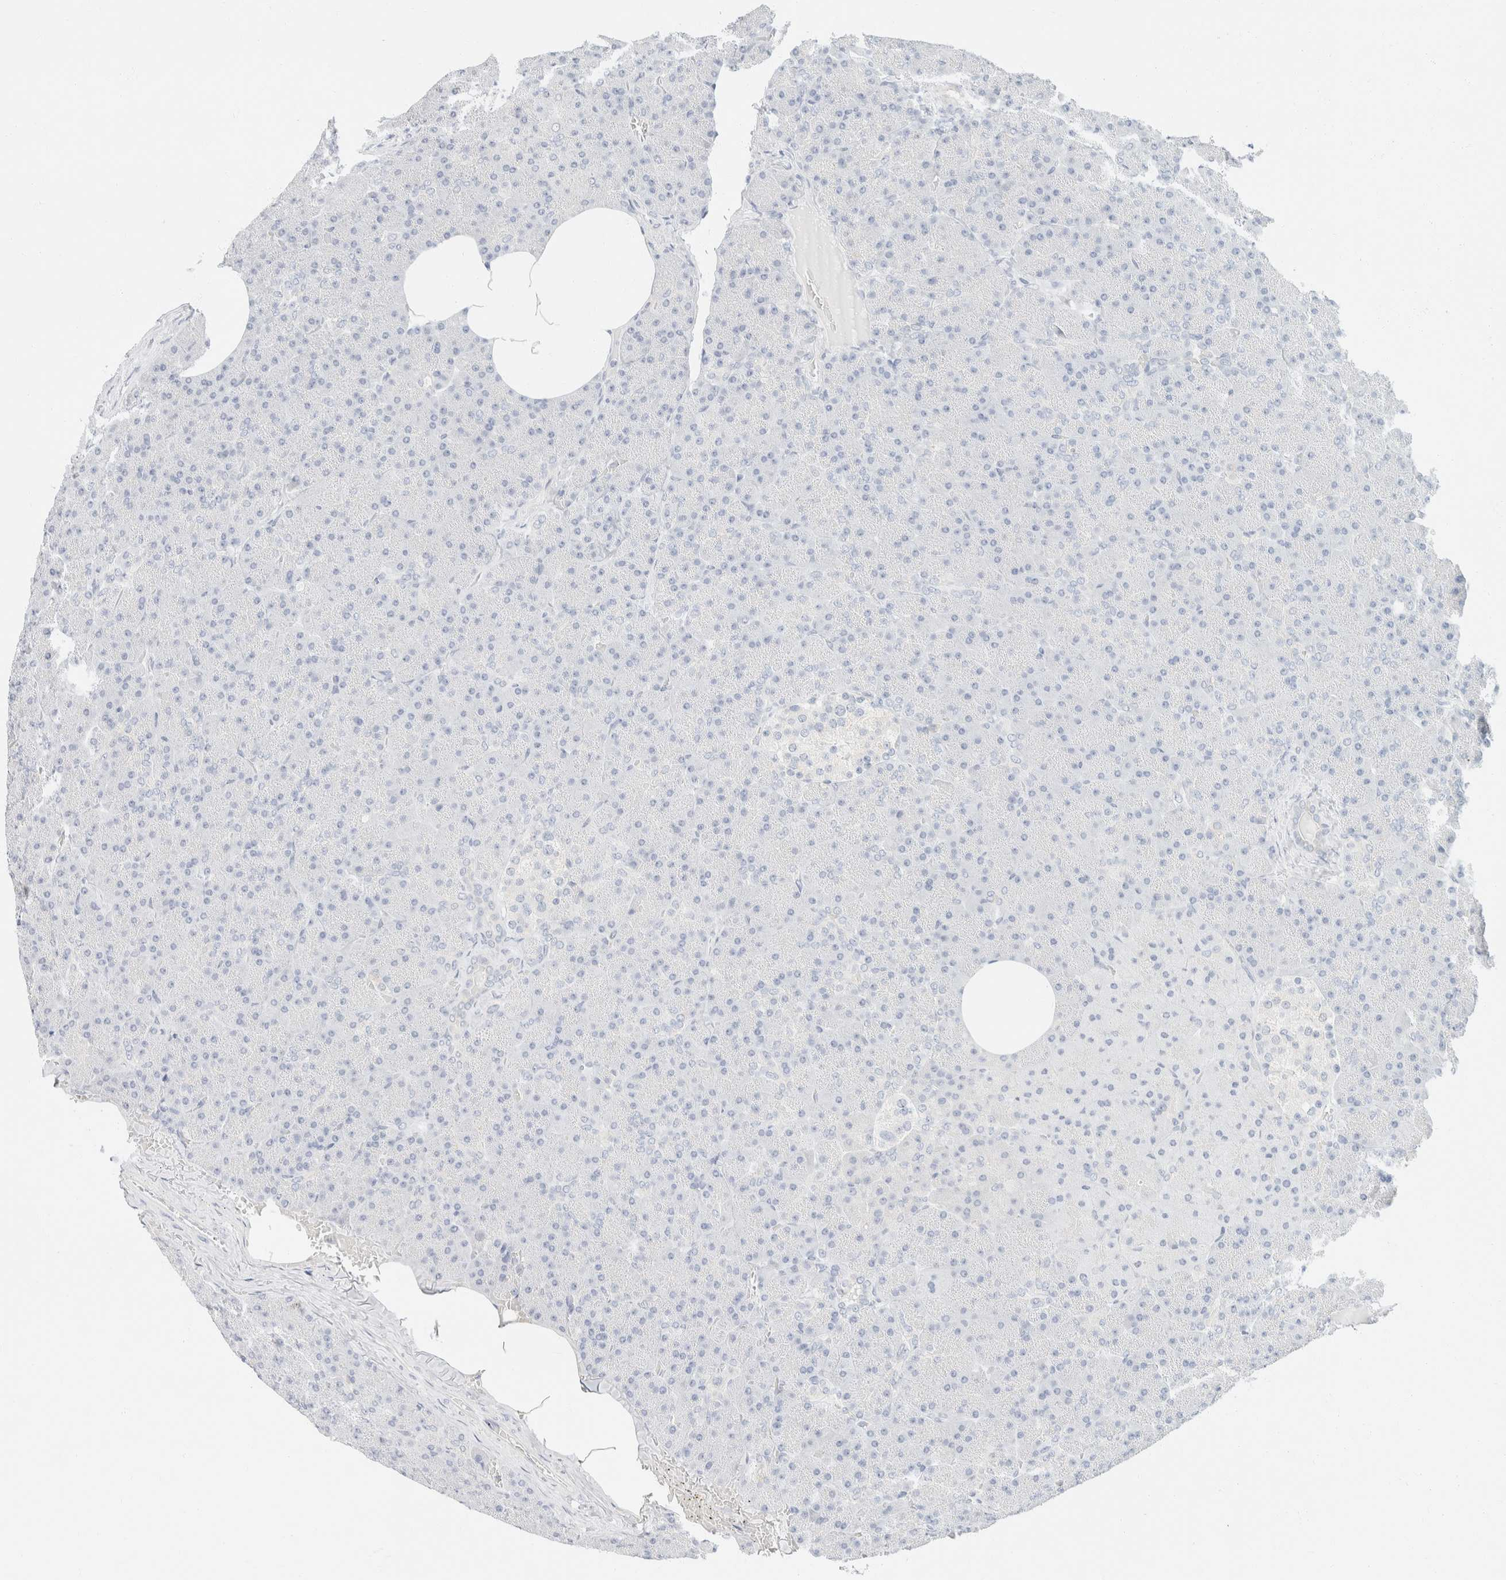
{"staining": {"intensity": "negative", "quantity": "none", "location": "none"}, "tissue": "pancreas", "cell_type": "Exocrine glandular cells", "image_type": "normal", "snomed": [{"axis": "morphology", "description": "Normal tissue, NOS"}, {"axis": "topography", "description": "Pancreas"}], "caption": "High magnification brightfield microscopy of benign pancreas stained with DAB (3,3'-diaminobenzidine) (brown) and counterstained with hematoxylin (blue): exocrine glandular cells show no significant expression. Brightfield microscopy of immunohistochemistry (IHC) stained with DAB (3,3'-diaminobenzidine) (brown) and hematoxylin (blue), captured at high magnification.", "gene": "KRT20", "patient": {"sex": "female", "age": 35}}